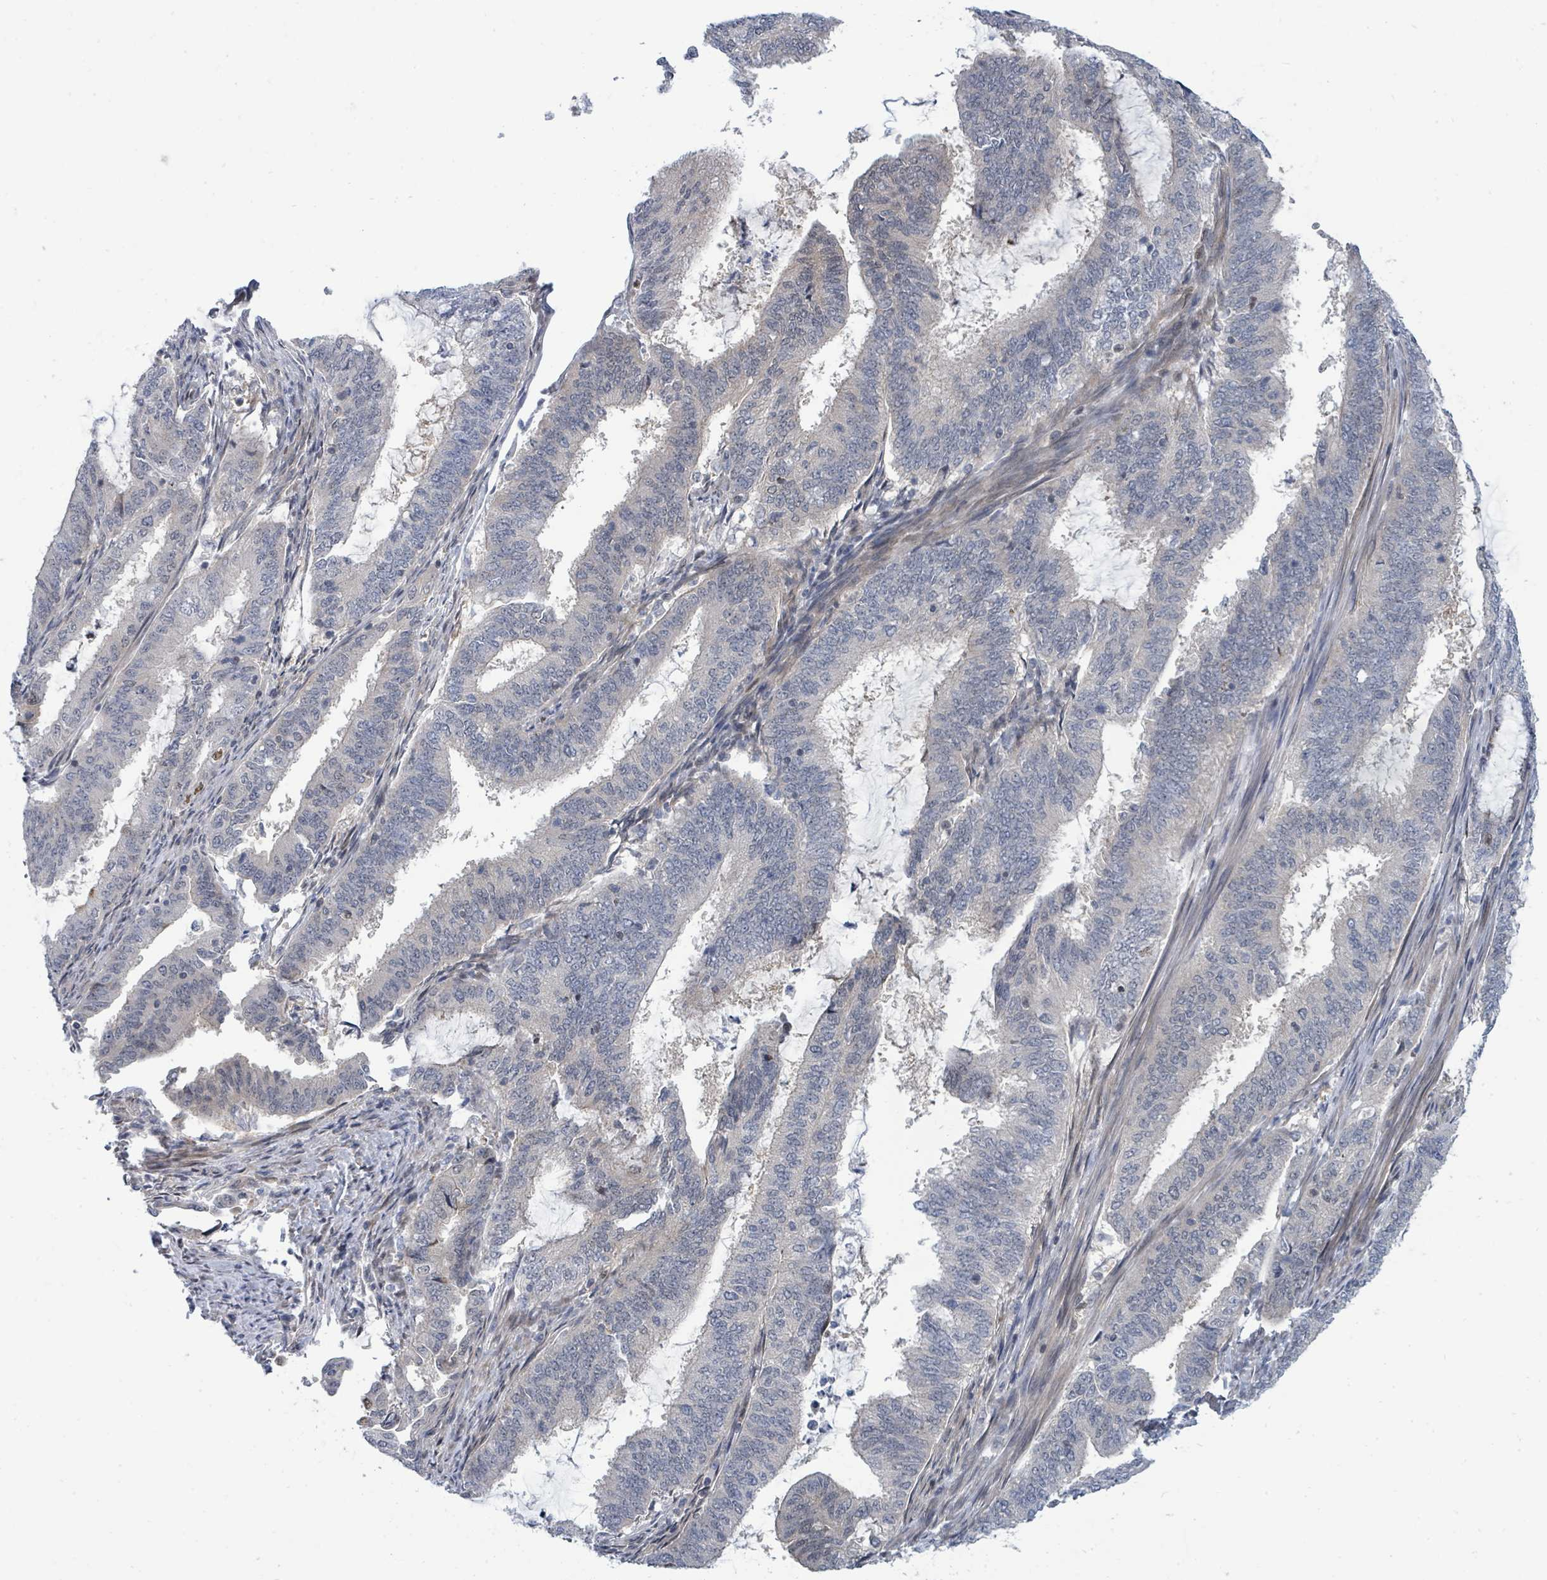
{"staining": {"intensity": "negative", "quantity": "none", "location": "none"}, "tissue": "endometrial cancer", "cell_type": "Tumor cells", "image_type": "cancer", "snomed": [{"axis": "morphology", "description": "Adenocarcinoma, NOS"}, {"axis": "topography", "description": "Endometrium"}], "caption": "A photomicrograph of human adenocarcinoma (endometrial) is negative for staining in tumor cells.", "gene": "SUMO4", "patient": {"sex": "female", "age": 51}}